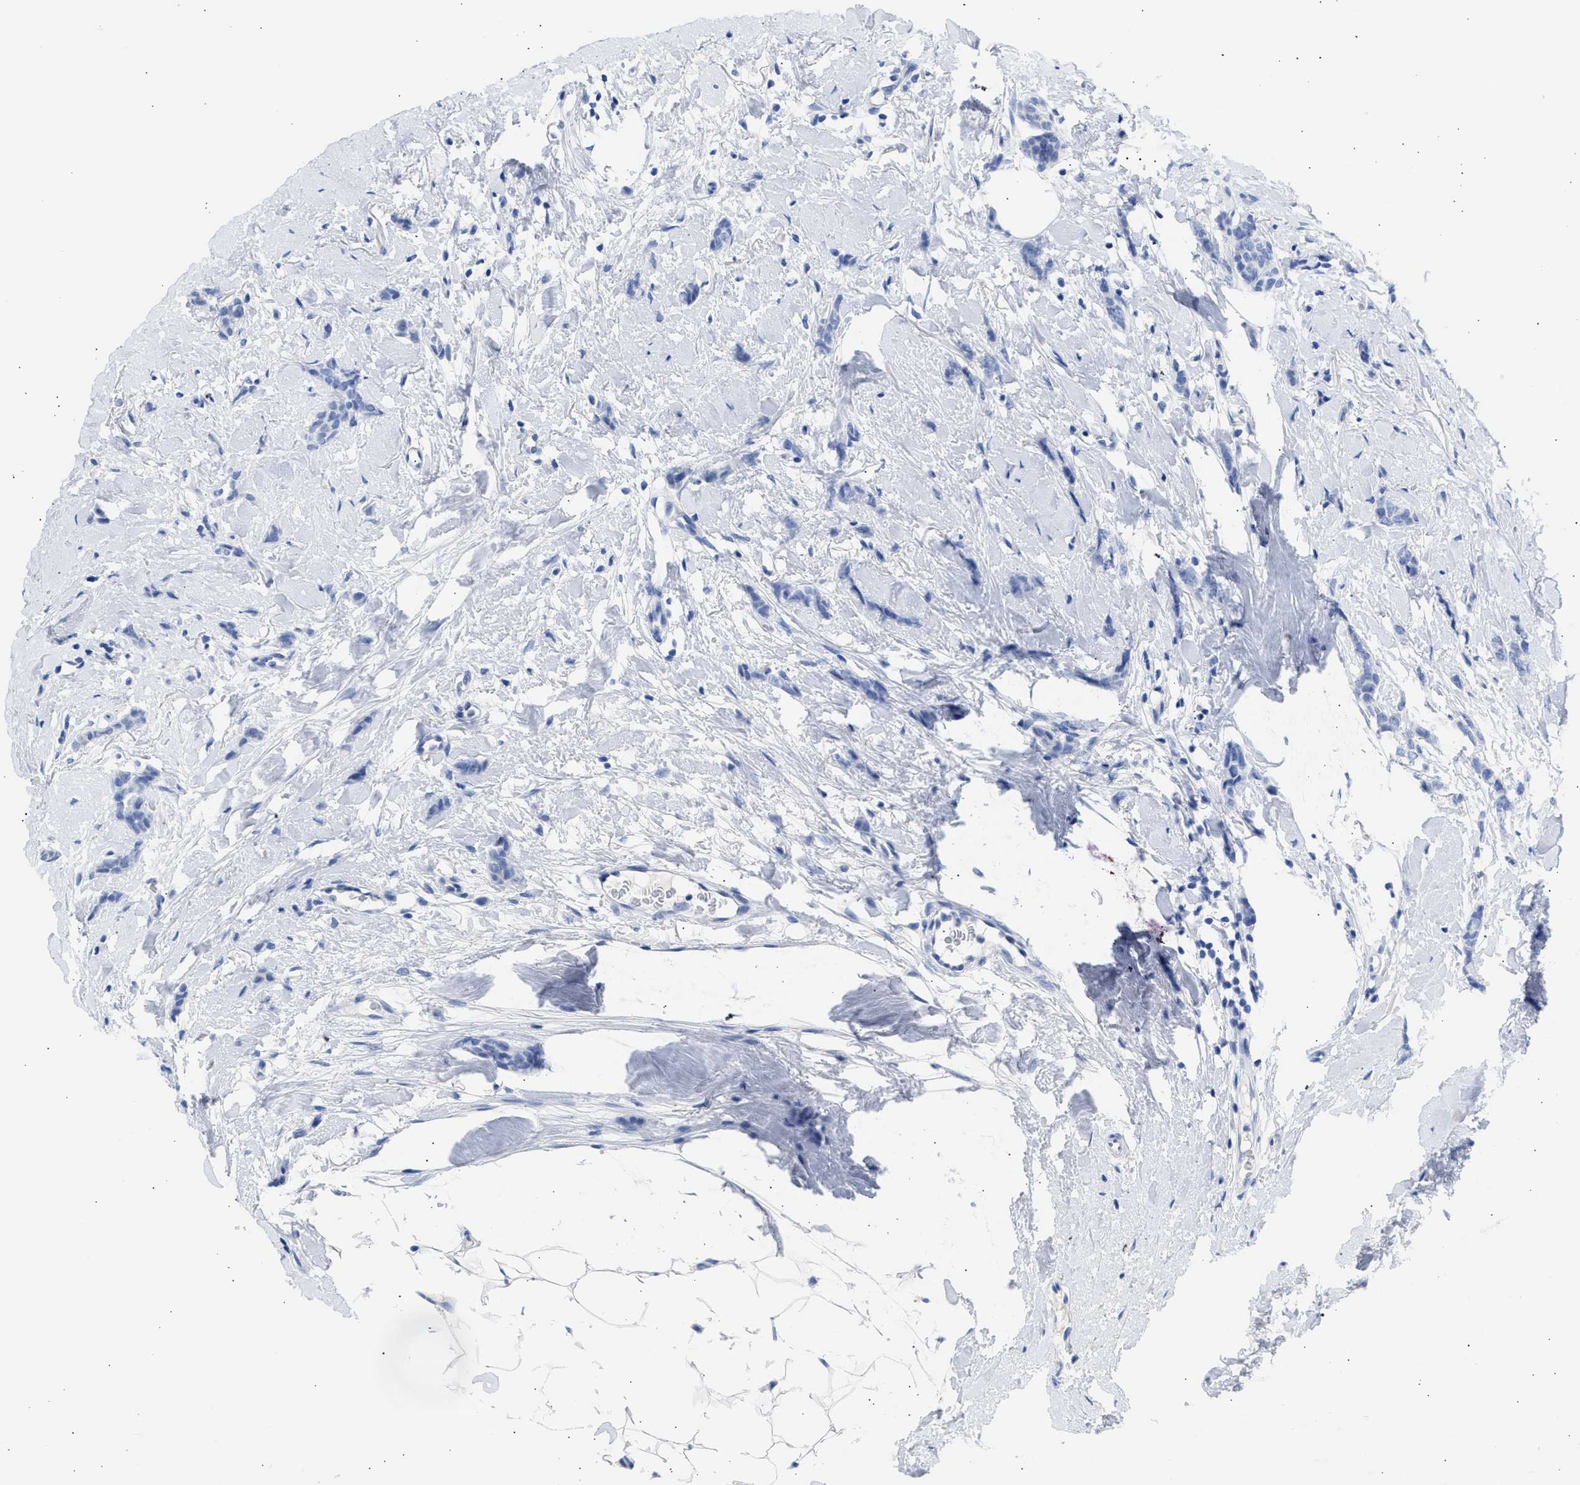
{"staining": {"intensity": "negative", "quantity": "none", "location": "none"}, "tissue": "breast cancer", "cell_type": "Tumor cells", "image_type": "cancer", "snomed": [{"axis": "morphology", "description": "Lobular carcinoma"}, {"axis": "topography", "description": "Skin"}, {"axis": "topography", "description": "Breast"}], "caption": "IHC of human lobular carcinoma (breast) reveals no positivity in tumor cells. The staining was performed using DAB (3,3'-diaminobenzidine) to visualize the protein expression in brown, while the nuclei were stained in blue with hematoxylin (Magnification: 20x).", "gene": "NCAM1", "patient": {"sex": "female", "age": 46}}